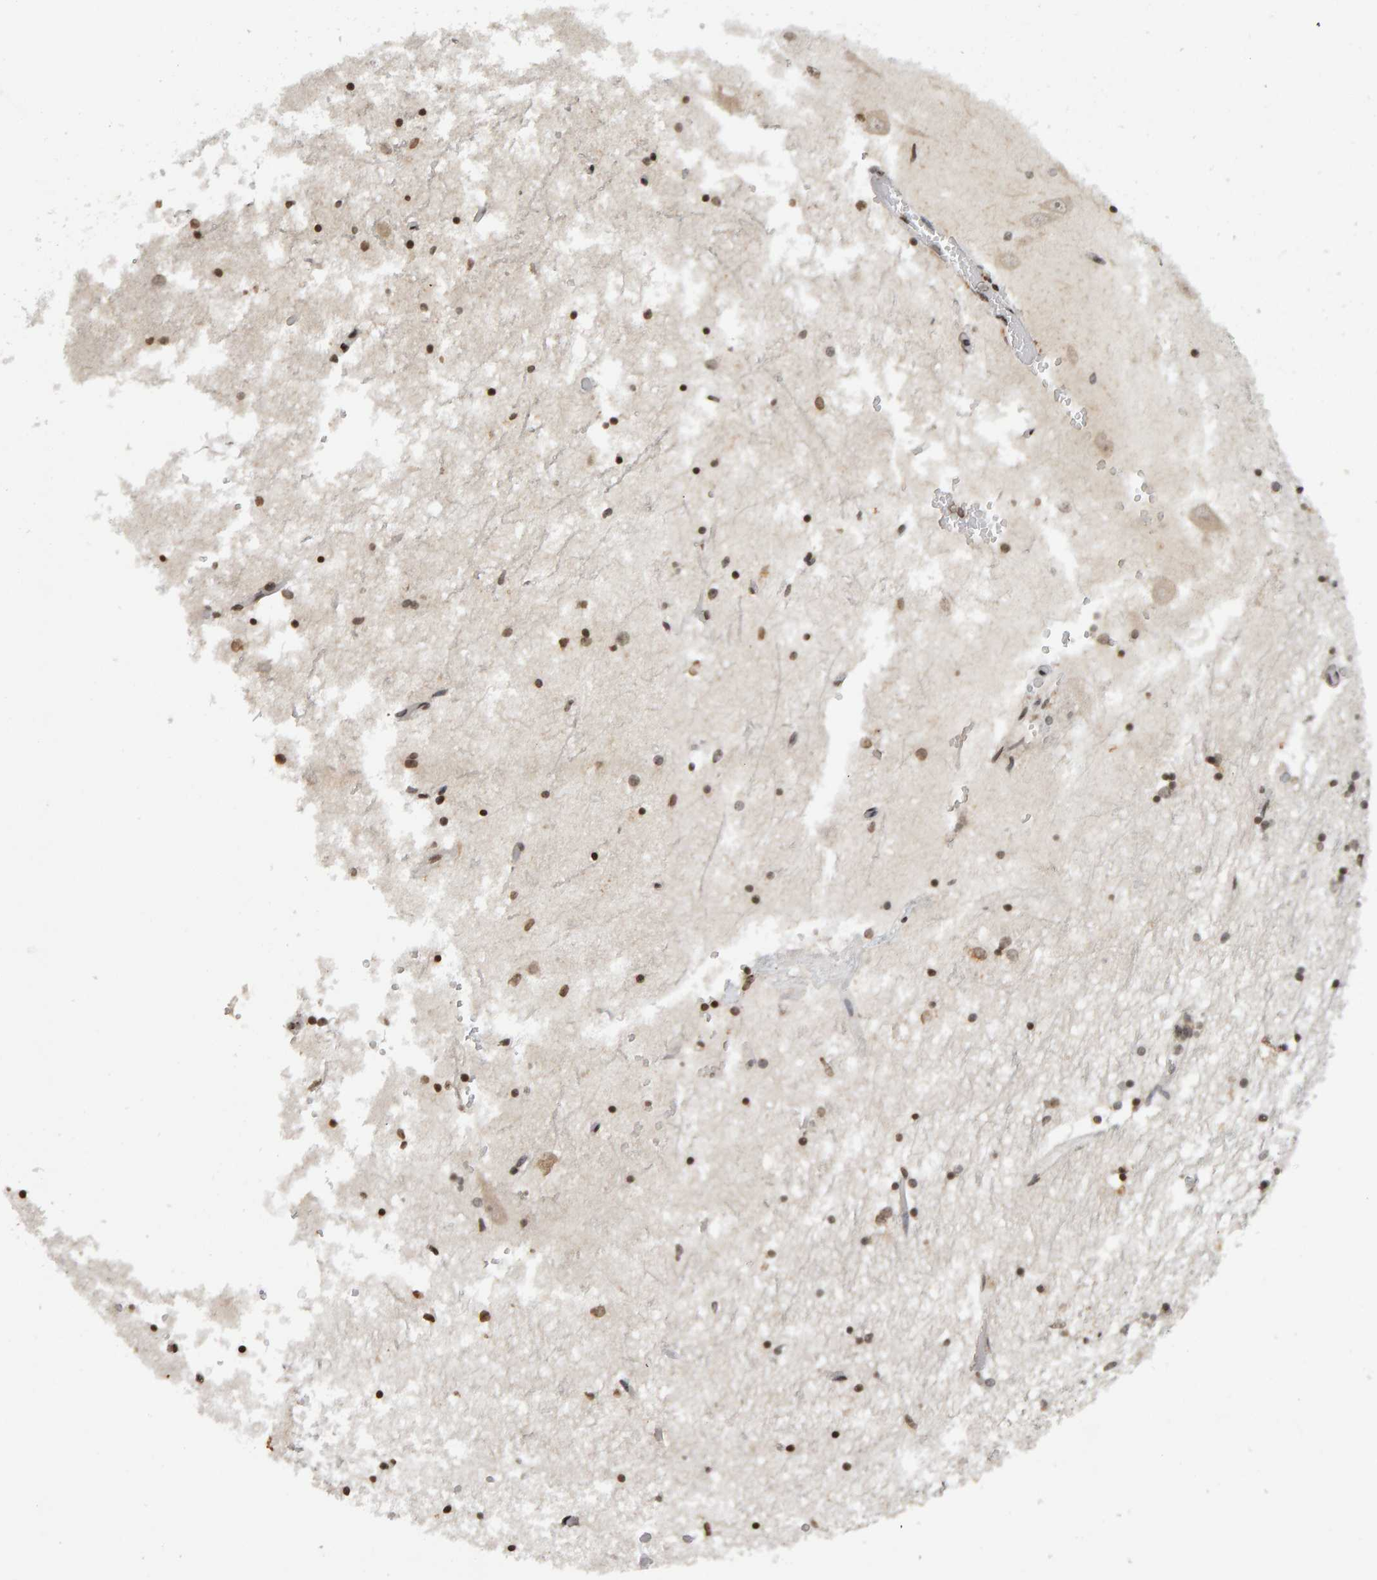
{"staining": {"intensity": "moderate", "quantity": "25%-75%", "location": "nuclear"}, "tissue": "hippocampus", "cell_type": "Glial cells", "image_type": "normal", "snomed": [{"axis": "morphology", "description": "Normal tissue, NOS"}, {"axis": "topography", "description": "Hippocampus"}], "caption": "A brown stain shows moderate nuclear expression of a protein in glial cells of benign hippocampus.", "gene": "TRAM1", "patient": {"sex": "male", "age": 70}}